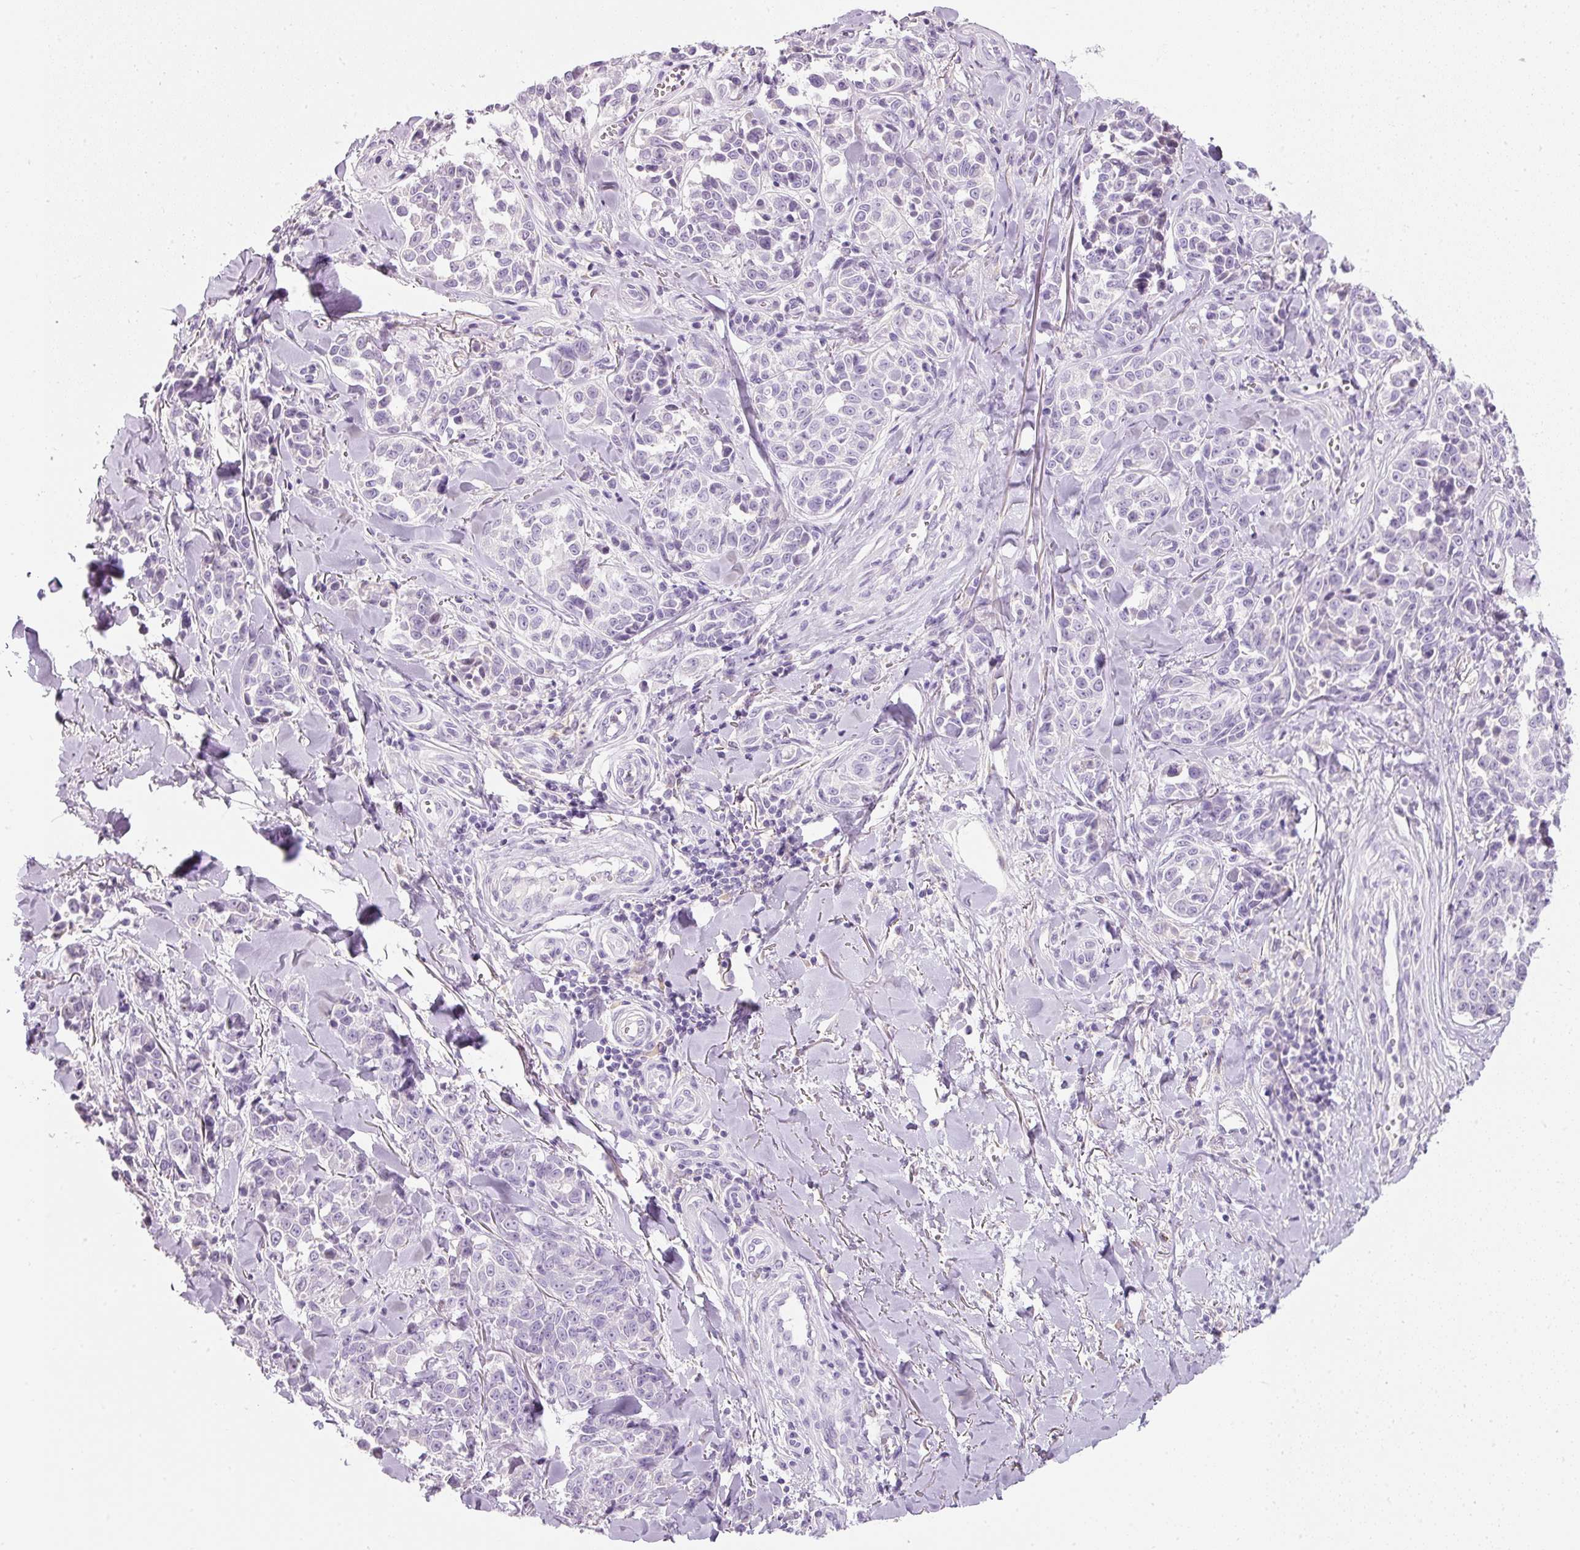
{"staining": {"intensity": "negative", "quantity": "none", "location": "none"}, "tissue": "melanoma", "cell_type": "Tumor cells", "image_type": "cancer", "snomed": [{"axis": "morphology", "description": "Malignant melanoma, NOS"}, {"axis": "topography", "description": "Skin"}], "caption": "Human melanoma stained for a protein using immunohistochemistry reveals no expression in tumor cells.", "gene": "DNM1", "patient": {"sex": "female", "age": 64}}